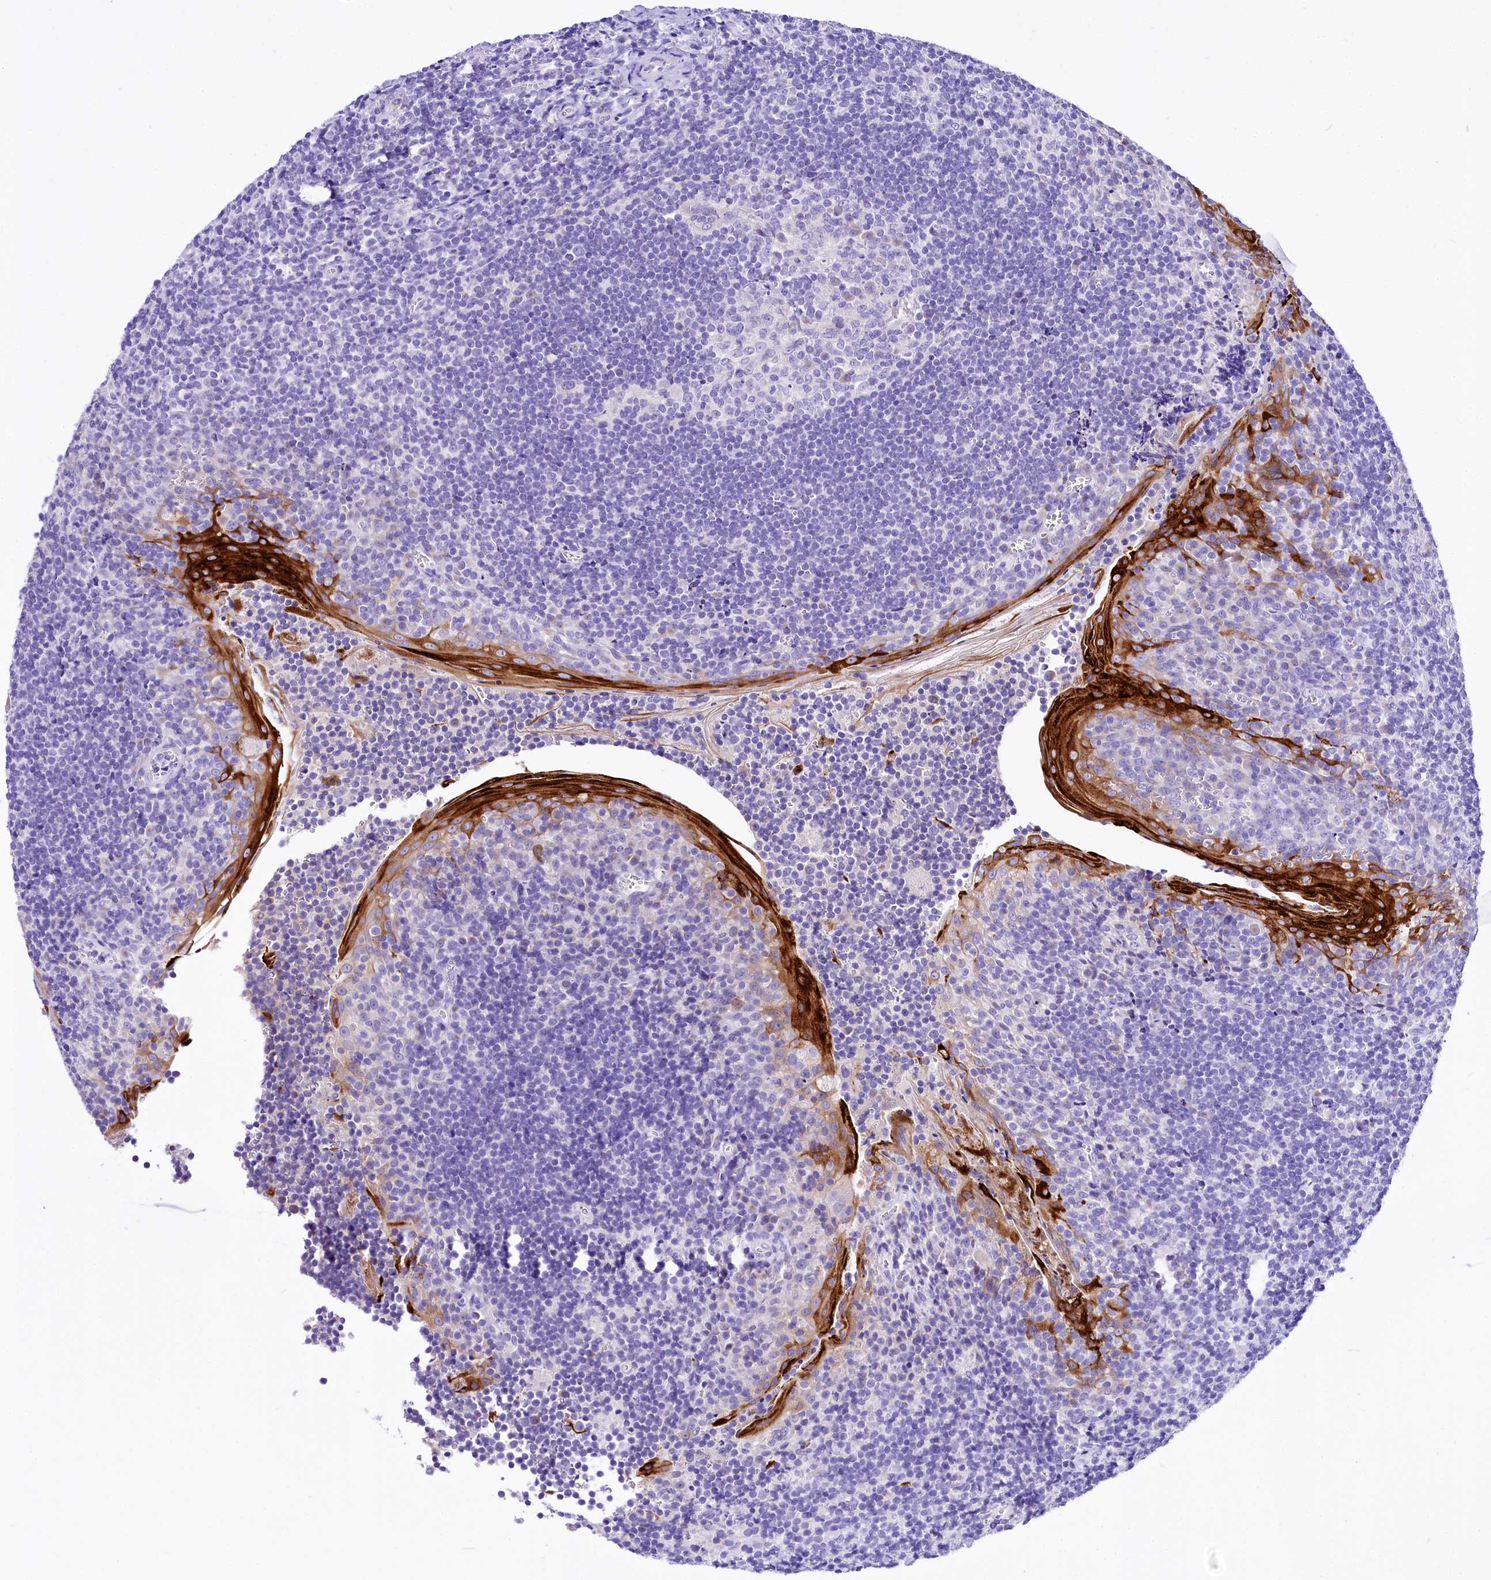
{"staining": {"intensity": "negative", "quantity": "none", "location": "none"}, "tissue": "tonsil", "cell_type": "Germinal center cells", "image_type": "normal", "snomed": [{"axis": "morphology", "description": "Normal tissue, NOS"}, {"axis": "topography", "description": "Tonsil"}], "caption": "Germinal center cells show no significant protein positivity in benign tonsil.", "gene": "A2ML1", "patient": {"sex": "male", "age": 27}}